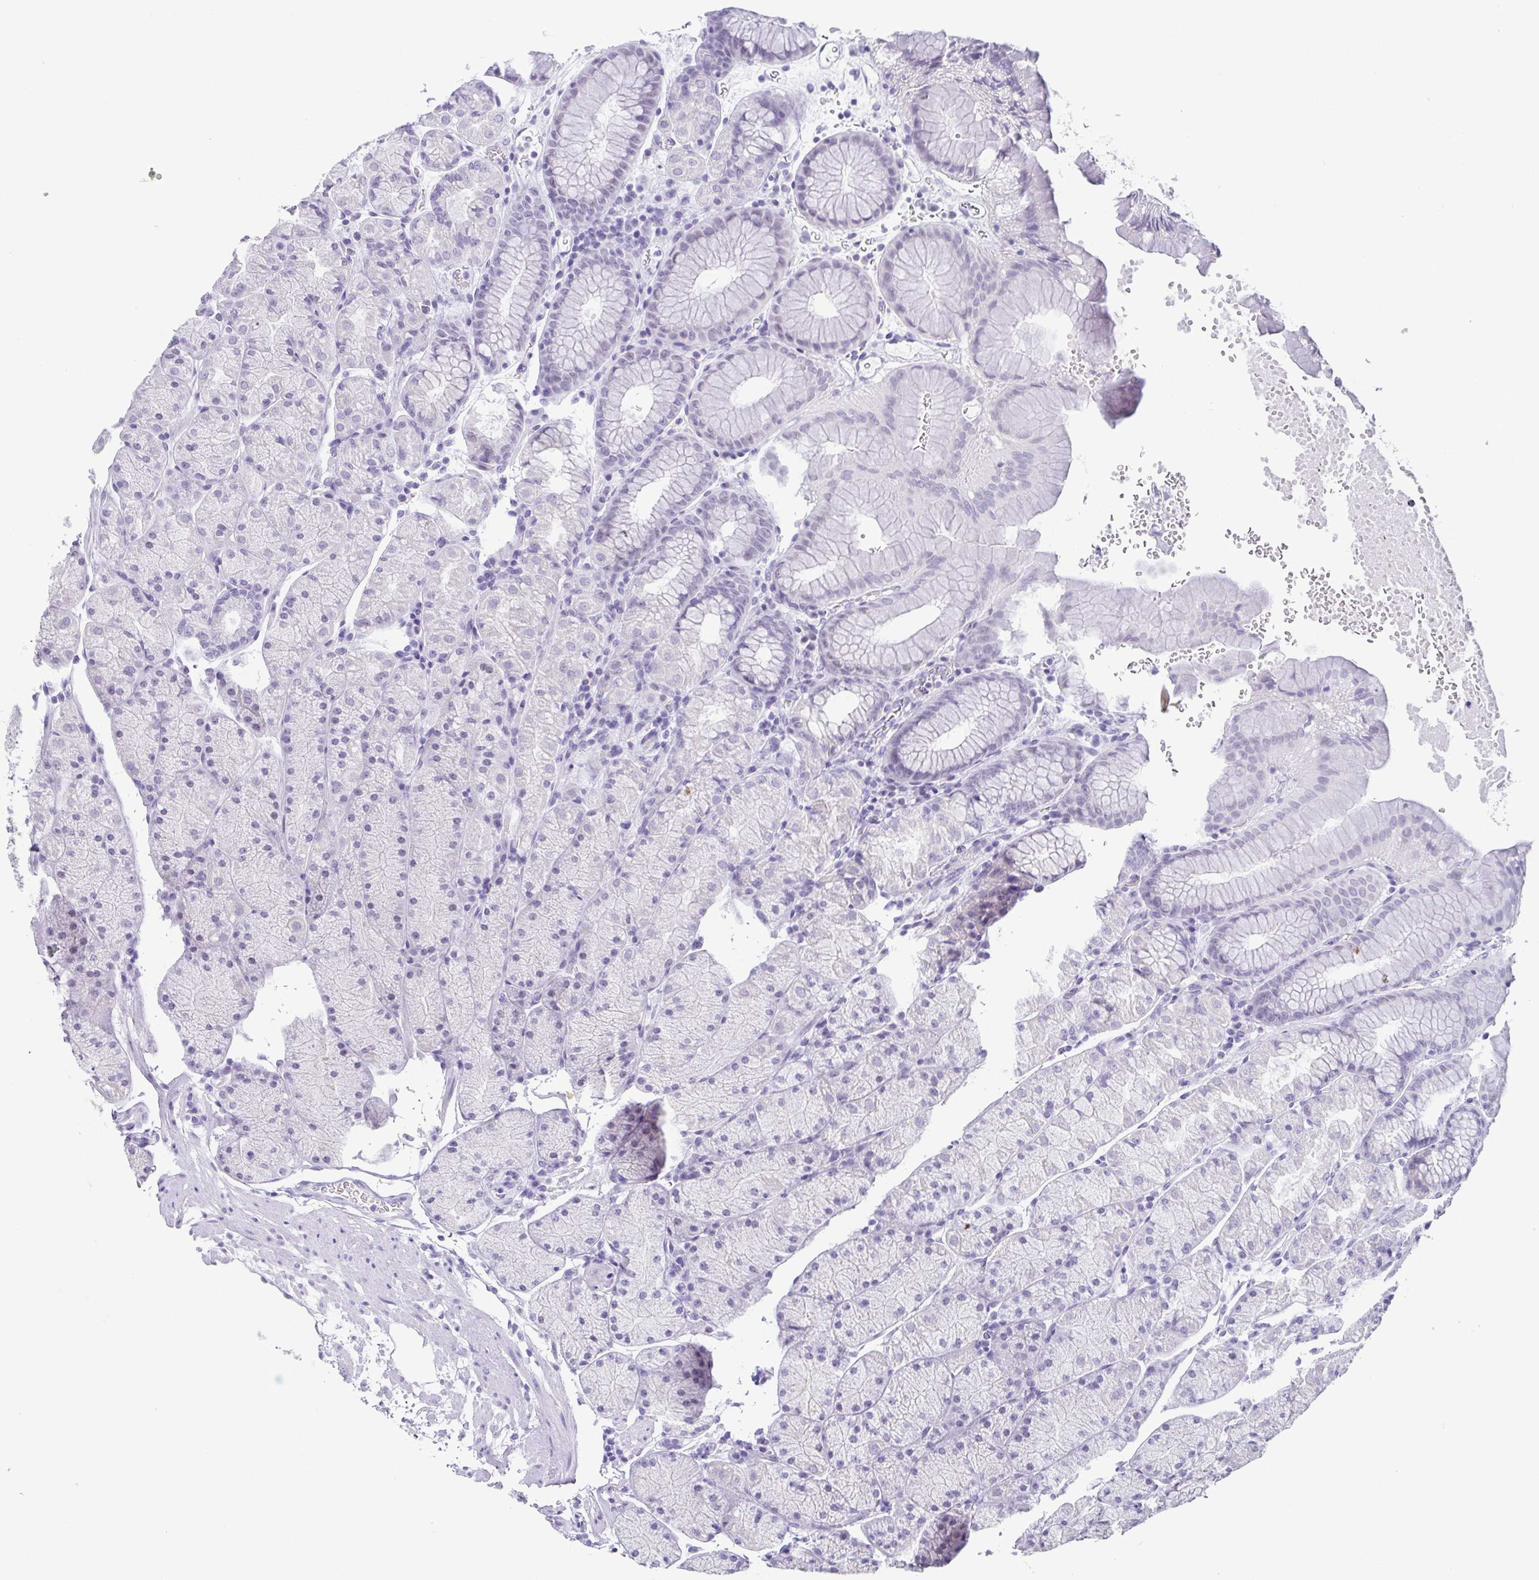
{"staining": {"intensity": "negative", "quantity": "none", "location": "none"}, "tissue": "stomach", "cell_type": "Glandular cells", "image_type": "normal", "snomed": [{"axis": "morphology", "description": "Normal tissue, NOS"}, {"axis": "topography", "description": "Stomach, upper"}, {"axis": "topography", "description": "Stomach"}], "caption": "Glandular cells are negative for protein expression in unremarkable human stomach. Brightfield microscopy of immunohistochemistry stained with DAB (3,3'-diaminobenzidine) (brown) and hematoxylin (blue), captured at high magnification.", "gene": "ESX1", "patient": {"sex": "male", "age": 76}}